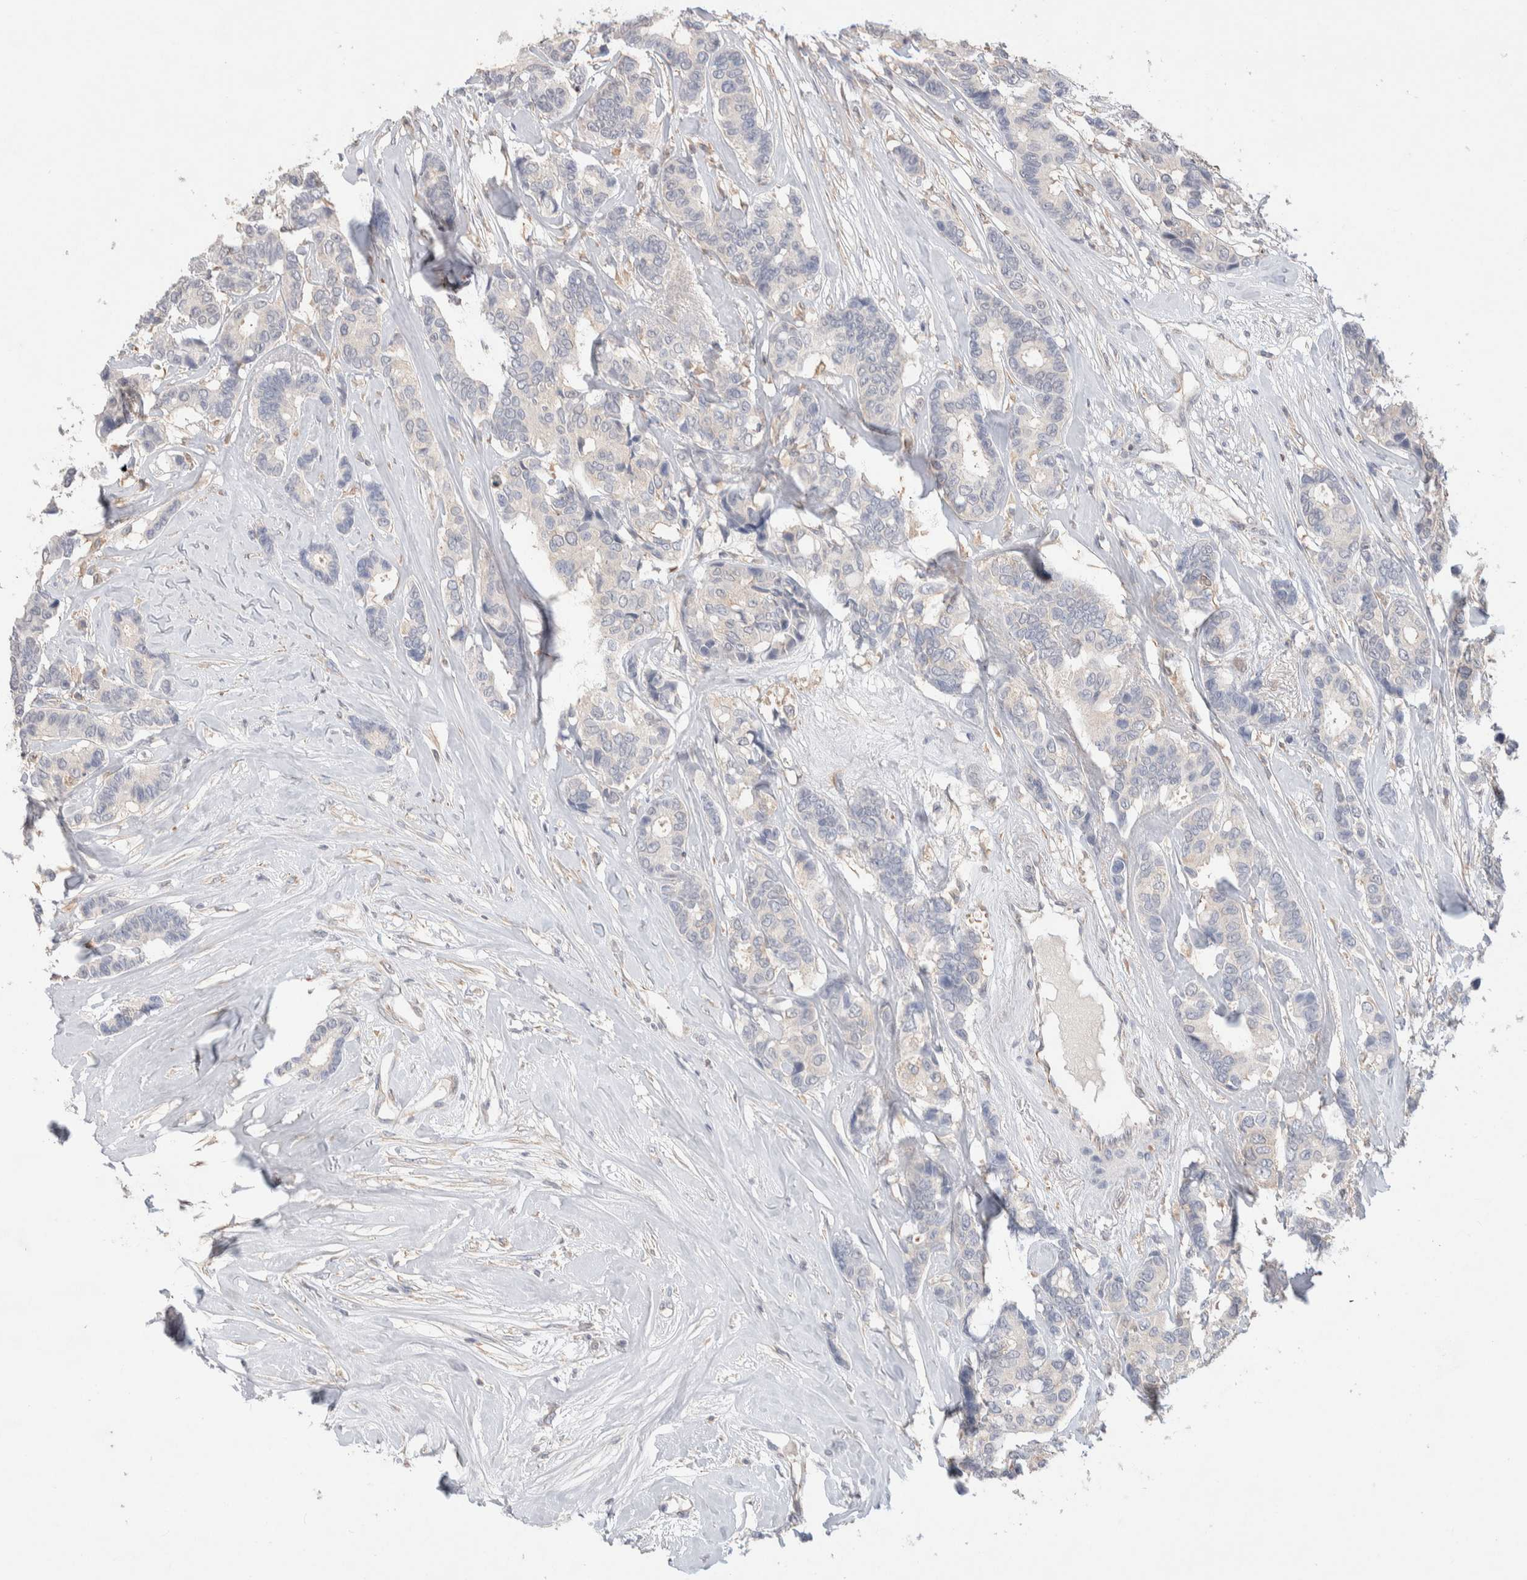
{"staining": {"intensity": "negative", "quantity": "none", "location": "none"}, "tissue": "breast cancer", "cell_type": "Tumor cells", "image_type": "cancer", "snomed": [{"axis": "morphology", "description": "Duct carcinoma"}, {"axis": "topography", "description": "Breast"}], "caption": "Tumor cells show no significant protein expression in intraductal carcinoma (breast). (Immunohistochemistry (ihc), brightfield microscopy, high magnification).", "gene": "FFAR2", "patient": {"sex": "female", "age": 87}}